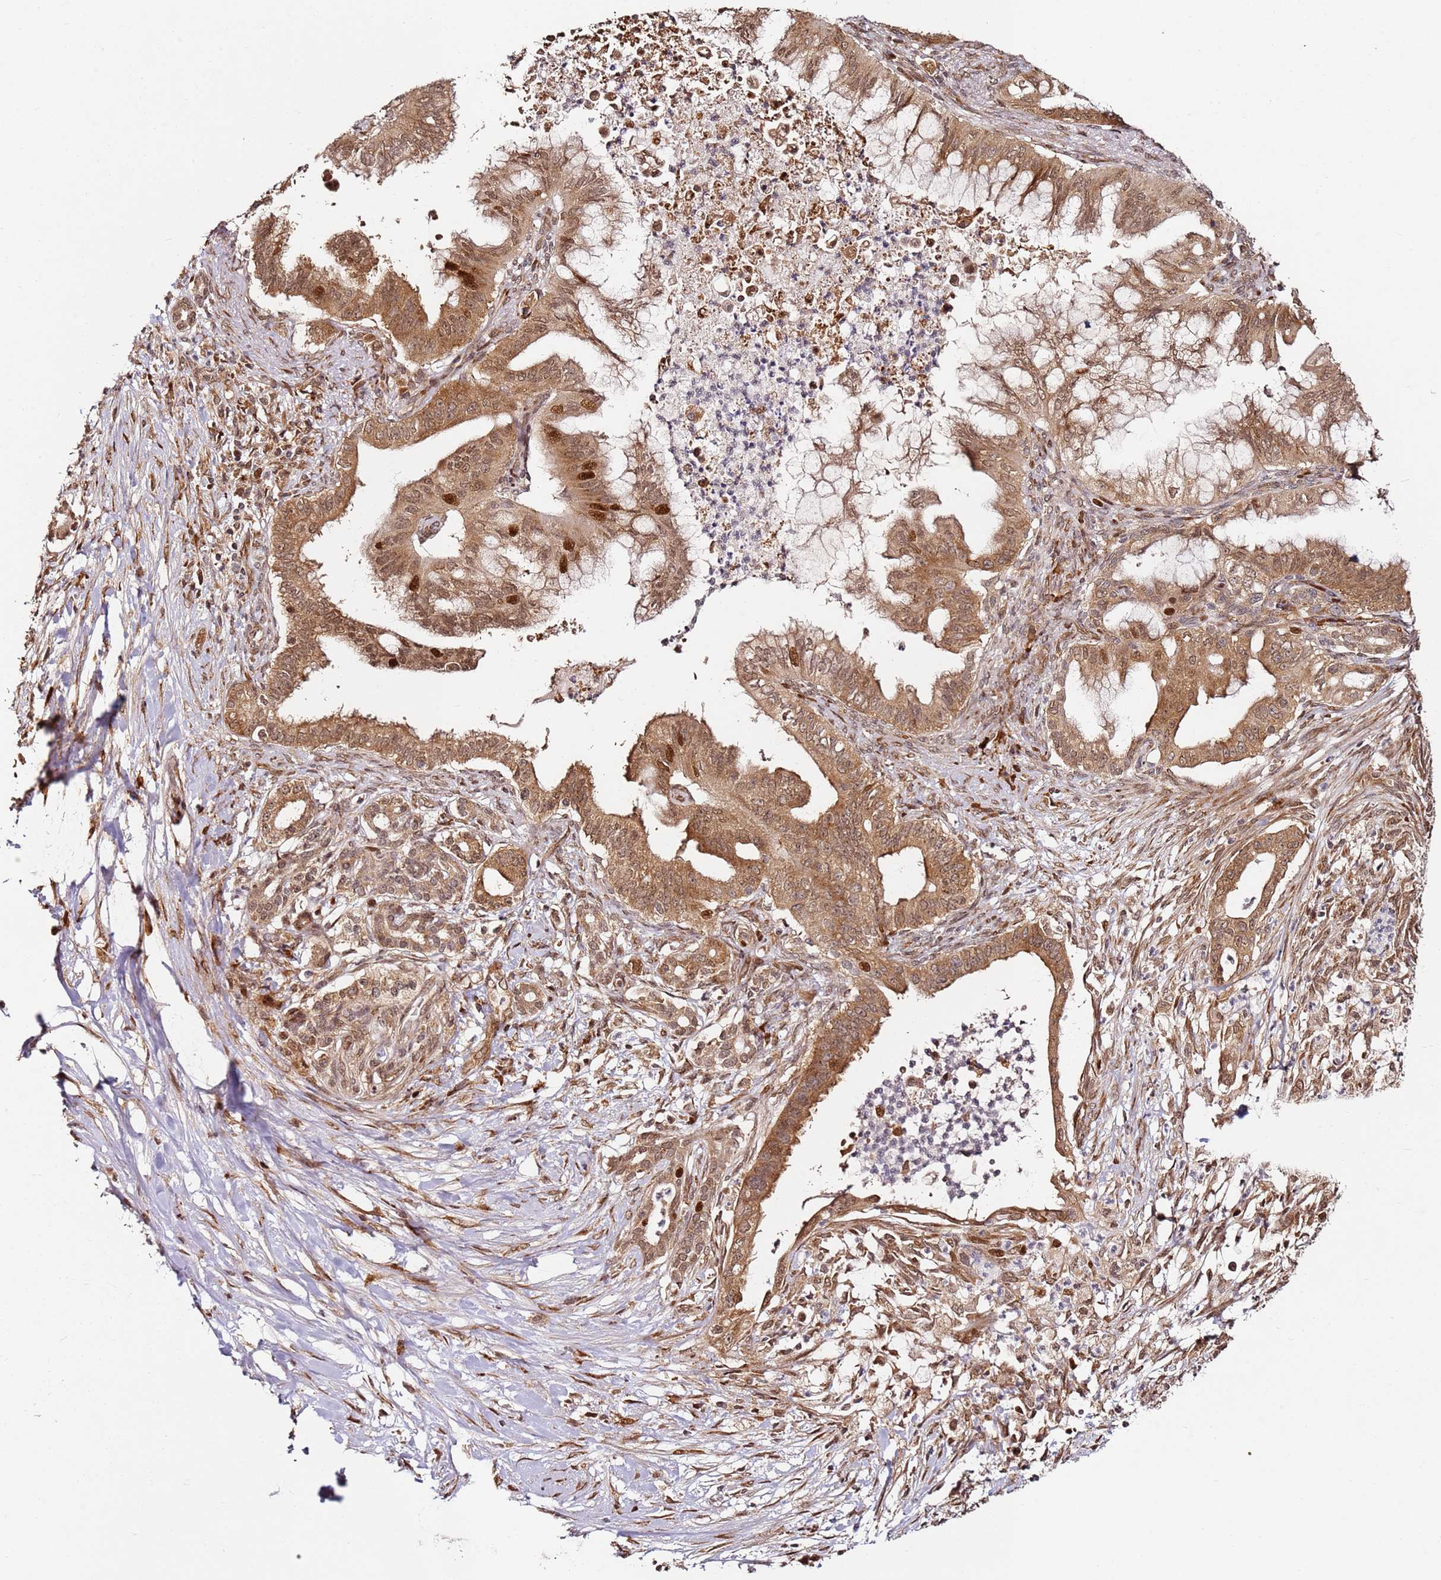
{"staining": {"intensity": "moderate", "quantity": ">75%", "location": "cytoplasmic/membranous,nuclear"}, "tissue": "pancreatic cancer", "cell_type": "Tumor cells", "image_type": "cancer", "snomed": [{"axis": "morphology", "description": "Adenocarcinoma, NOS"}, {"axis": "topography", "description": "Pancreas"}], "caption": "High-power microscopy captured an immunohistochemistry (IHC) histopathology image of pancreatic cancer, revealing moderate cytoplasmic/membranous and nuclear expression in about >75% of tumor cells.", "gene": "RPS3A", "patient": {"sex": "male", "age": 58}}